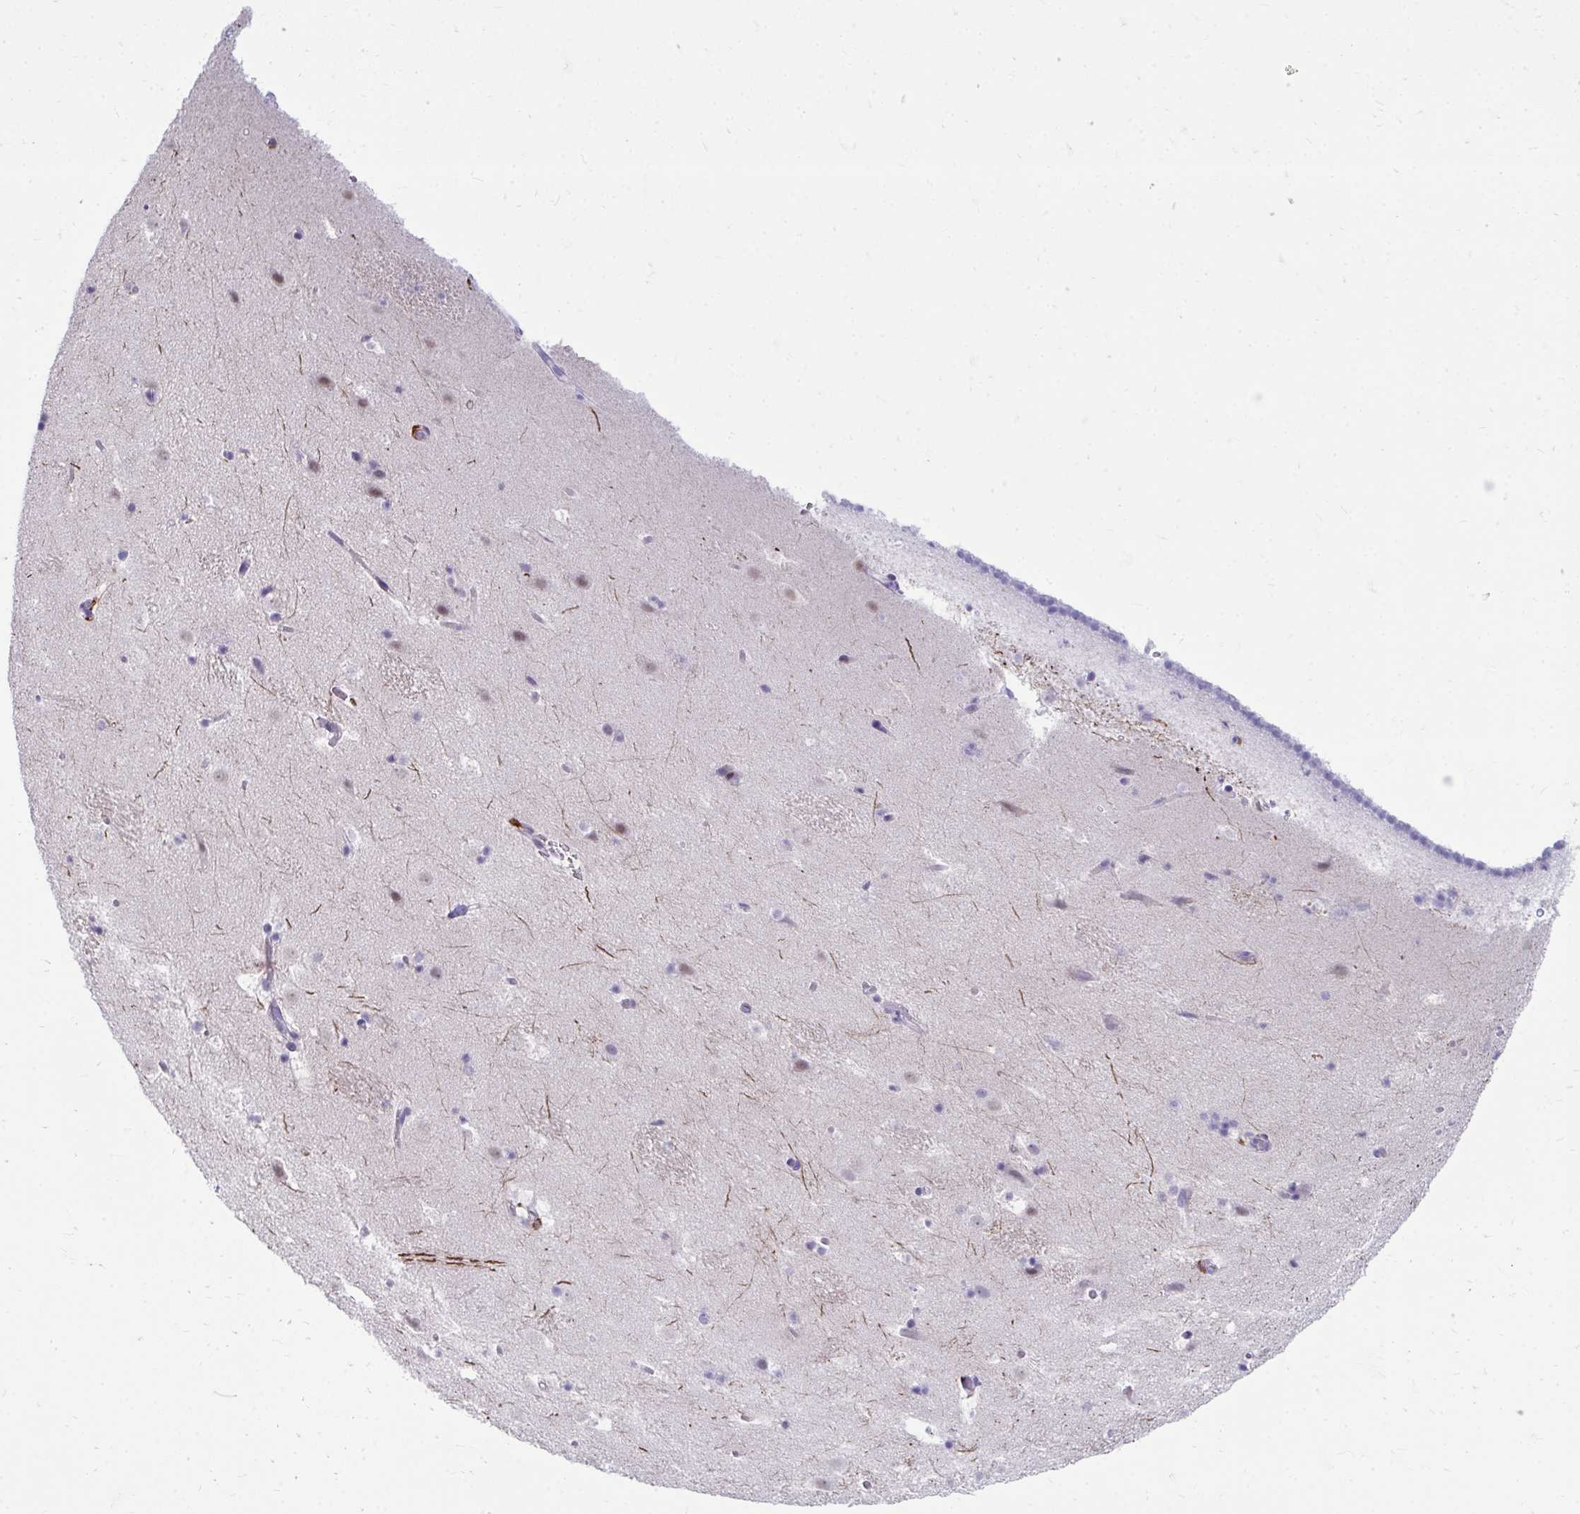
{"staining": {"intensity": "negative", "quantity": "none", "location": "none"}, "tissue": "caudate", "cell_type": "Glial cells", "image_type": "normal", "snomed": [{"axis": "morphology", "description": "Normal tissue, NOS"}, {"axis": "topography", "description": "Lateral ventricle wall"}], "caption": "IHC image of normal caudate: human caudate stained with DAB (3,3'-diaminobenzidine) displays no significant protein positivity in glial cells. The staining was performed using DAB (3,3'-diaminobenzidine) to visualize the protein expression in brown, while the nuclei were stained in blue with hematoxylin (Magnification: 20x).", "gene": "CD163", "patient": {"sex": "male", "age": 37}}